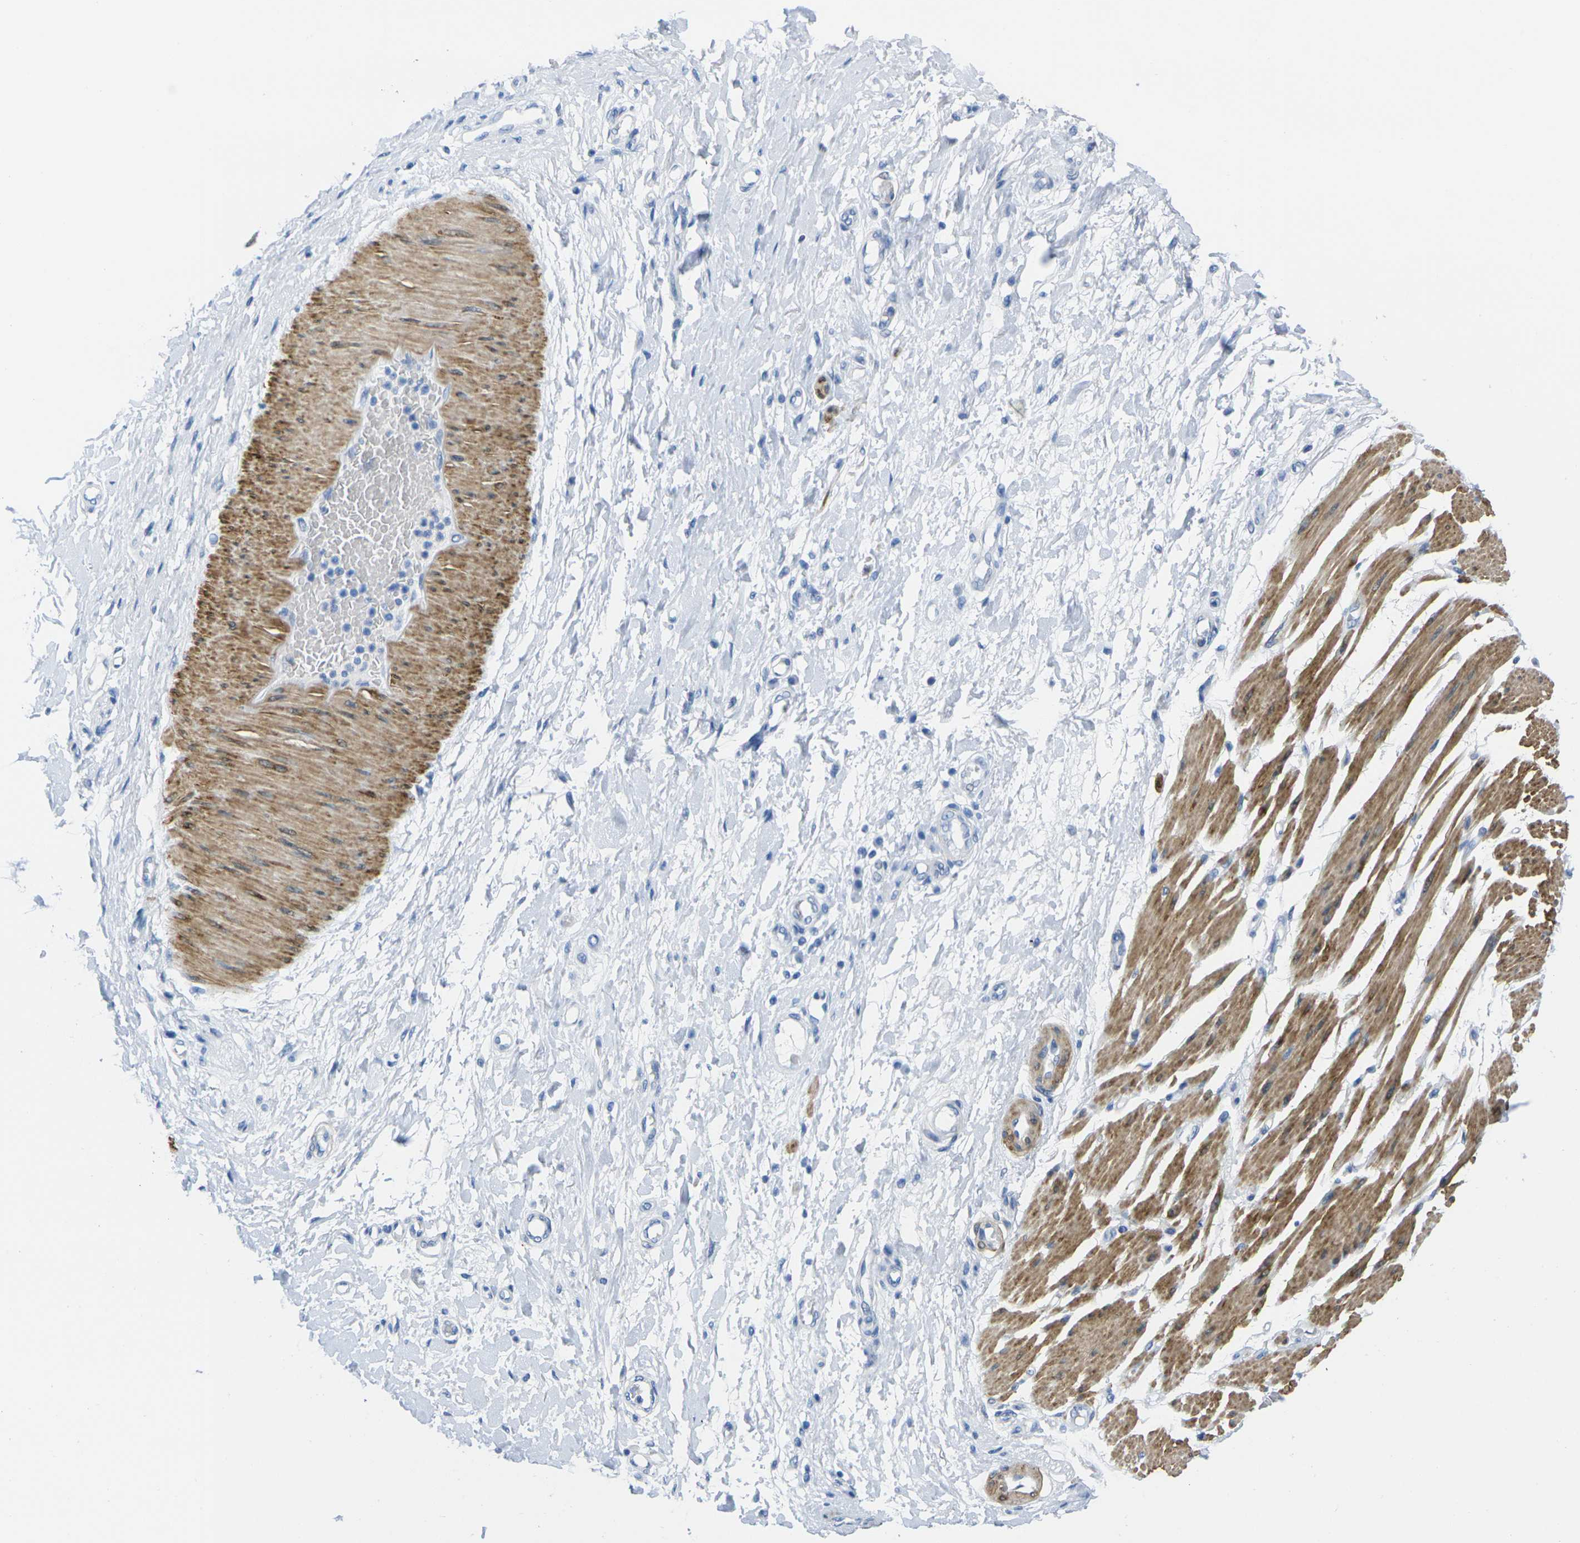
{"staining": {"intensity": "negative", "quantity": "none", "location": "none"}, "tissue": "adipose tissue", "cell_type": "Adipocytes", "image_type": "normal", "snomed": [{"axis": "morphology", "description": "Normal tissue, NOS"}, {"axis": "morphology", "description": "Adenocarcinoma, NOS"}, {"axis": "topography", "description": "Esophagus"}], "caption": "High power microscopy micrograph of an IHC image of normal adipose tissue, revealing no significant staining in adipocytes.", "gene": "CNN1", "patient": {"sex": "male", "age": 62}}